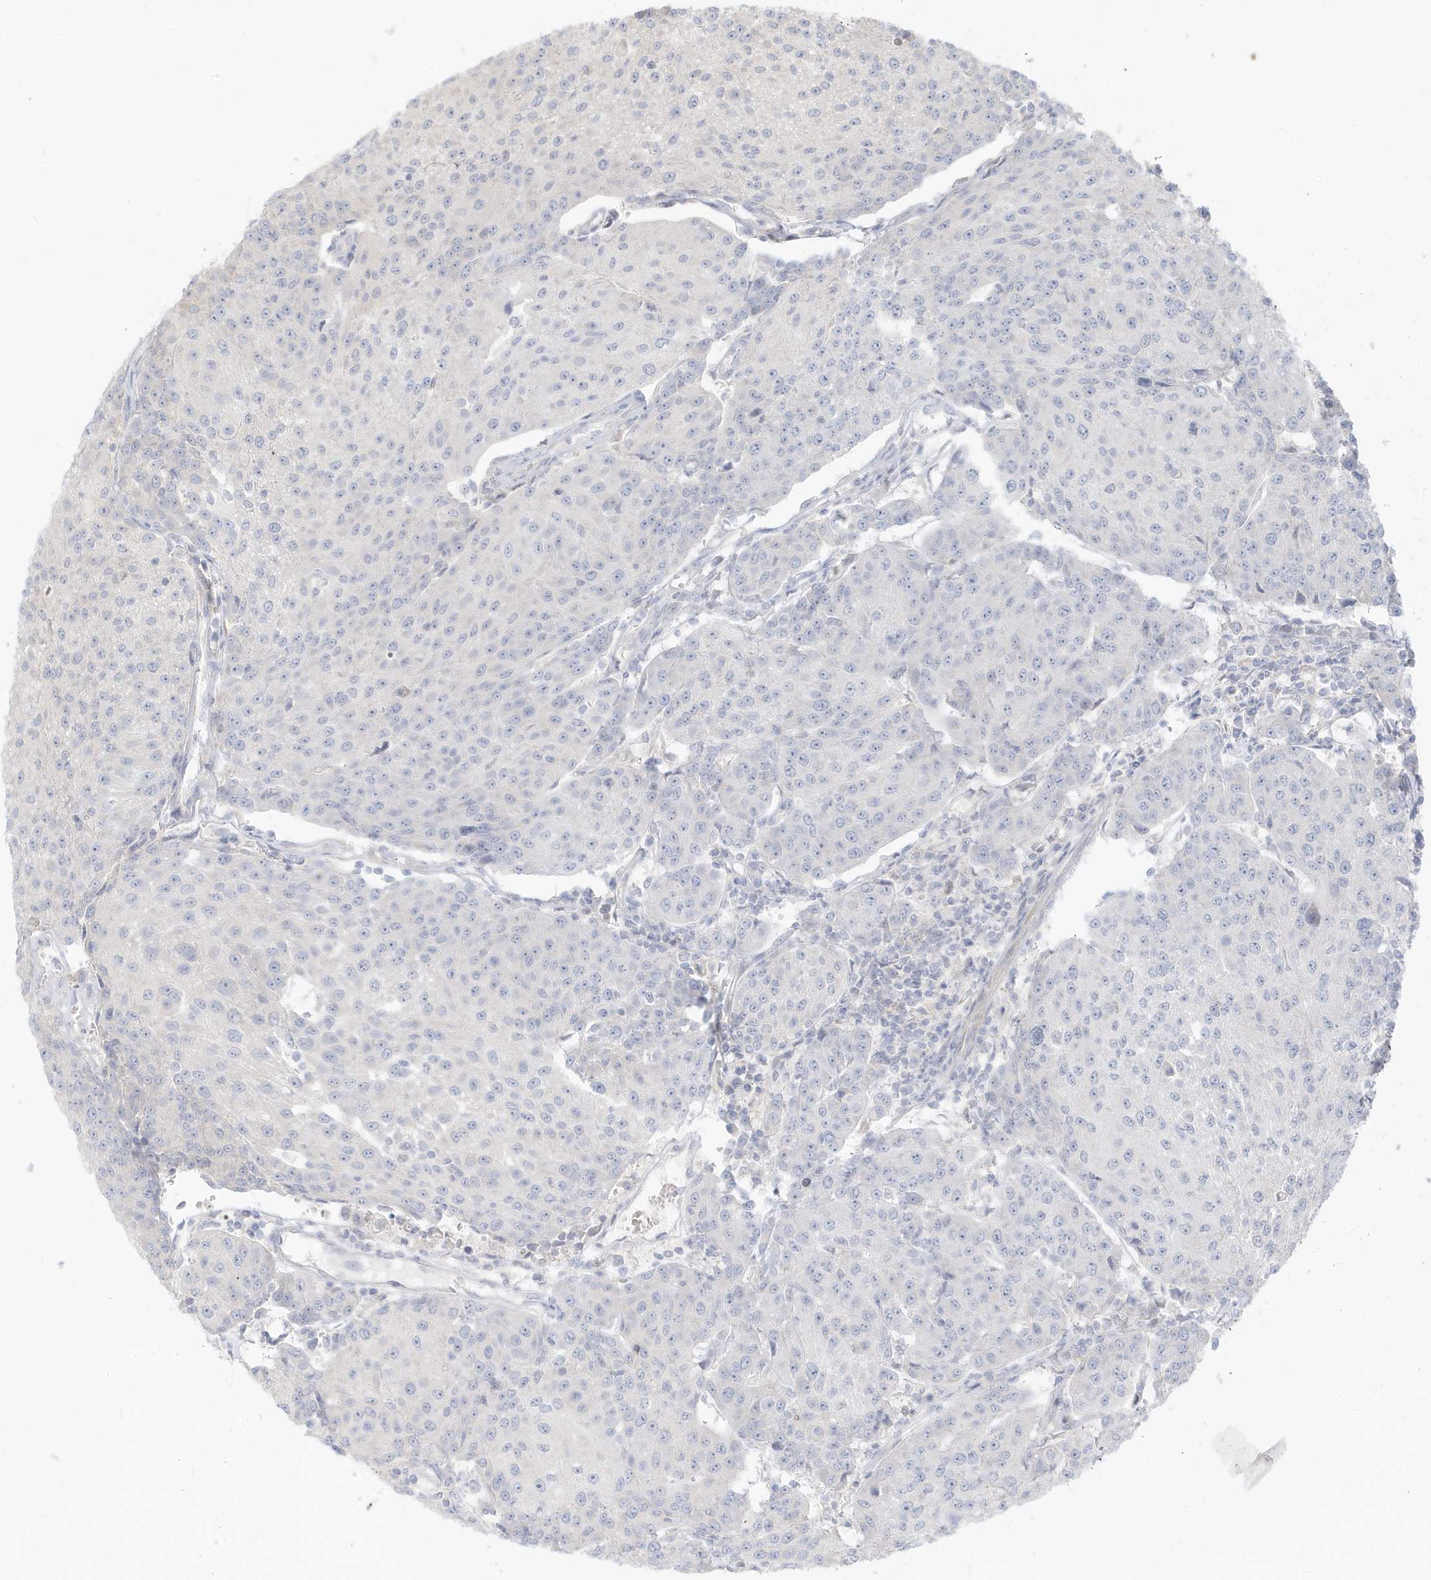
{"staining": {"intensity": "negative", "quantity": "none", "location": "none"}, "tissue": "urothelial cancer", "cell_type": "Tumor cells", "image_type": "cancer", "snomed": [{"axis": "morphology", "description": "Urothelial carcinoma, High grade"}, {"axis": "topography", "description": "Urinary bladder"}], "caption": "IHC micrograph of human urothelial cancer stained for a protein (brown), which shows no staining in tumor cells.", "gene": "MCOLN1", "patient": {"sex": "female", "age": 85}}